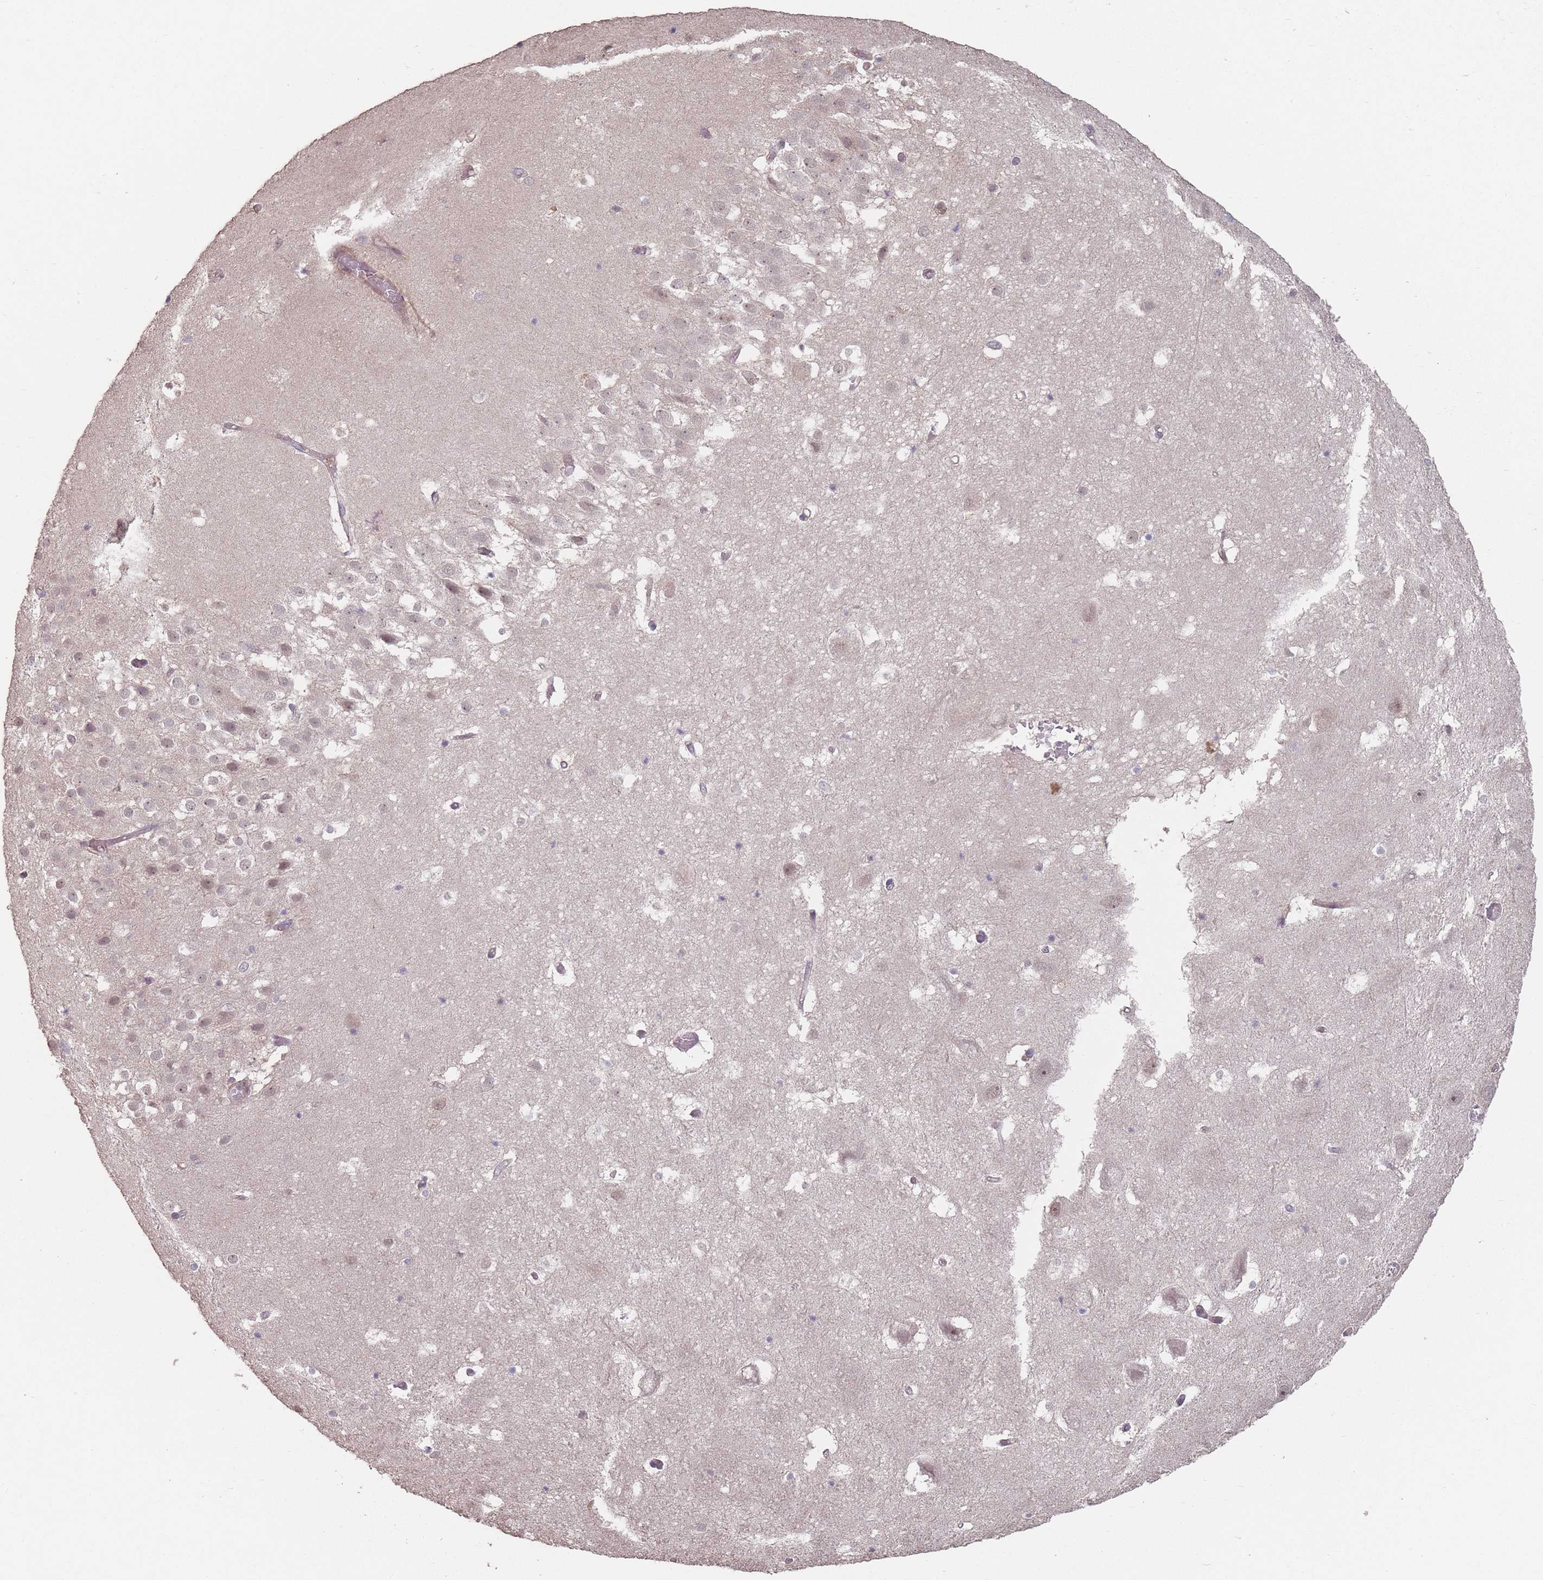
{"staining": {"intensity": "negative", "quantity": "none", "location": "none"}, "tissue": "hippocampus", "cell_type": "Glial cells", "image_type": "normal", "snomed": [{"axis": "morphology", "description": "Normal tissue, NOS"}, {"axis": "topography", "description": "Hippocampus"}], "caption": "Image shows no significant protein positivity in glial cells of unremarkable hippocampus.", "gene": "ERCC6L", "patient": {"sex": "female", "age": 52}}